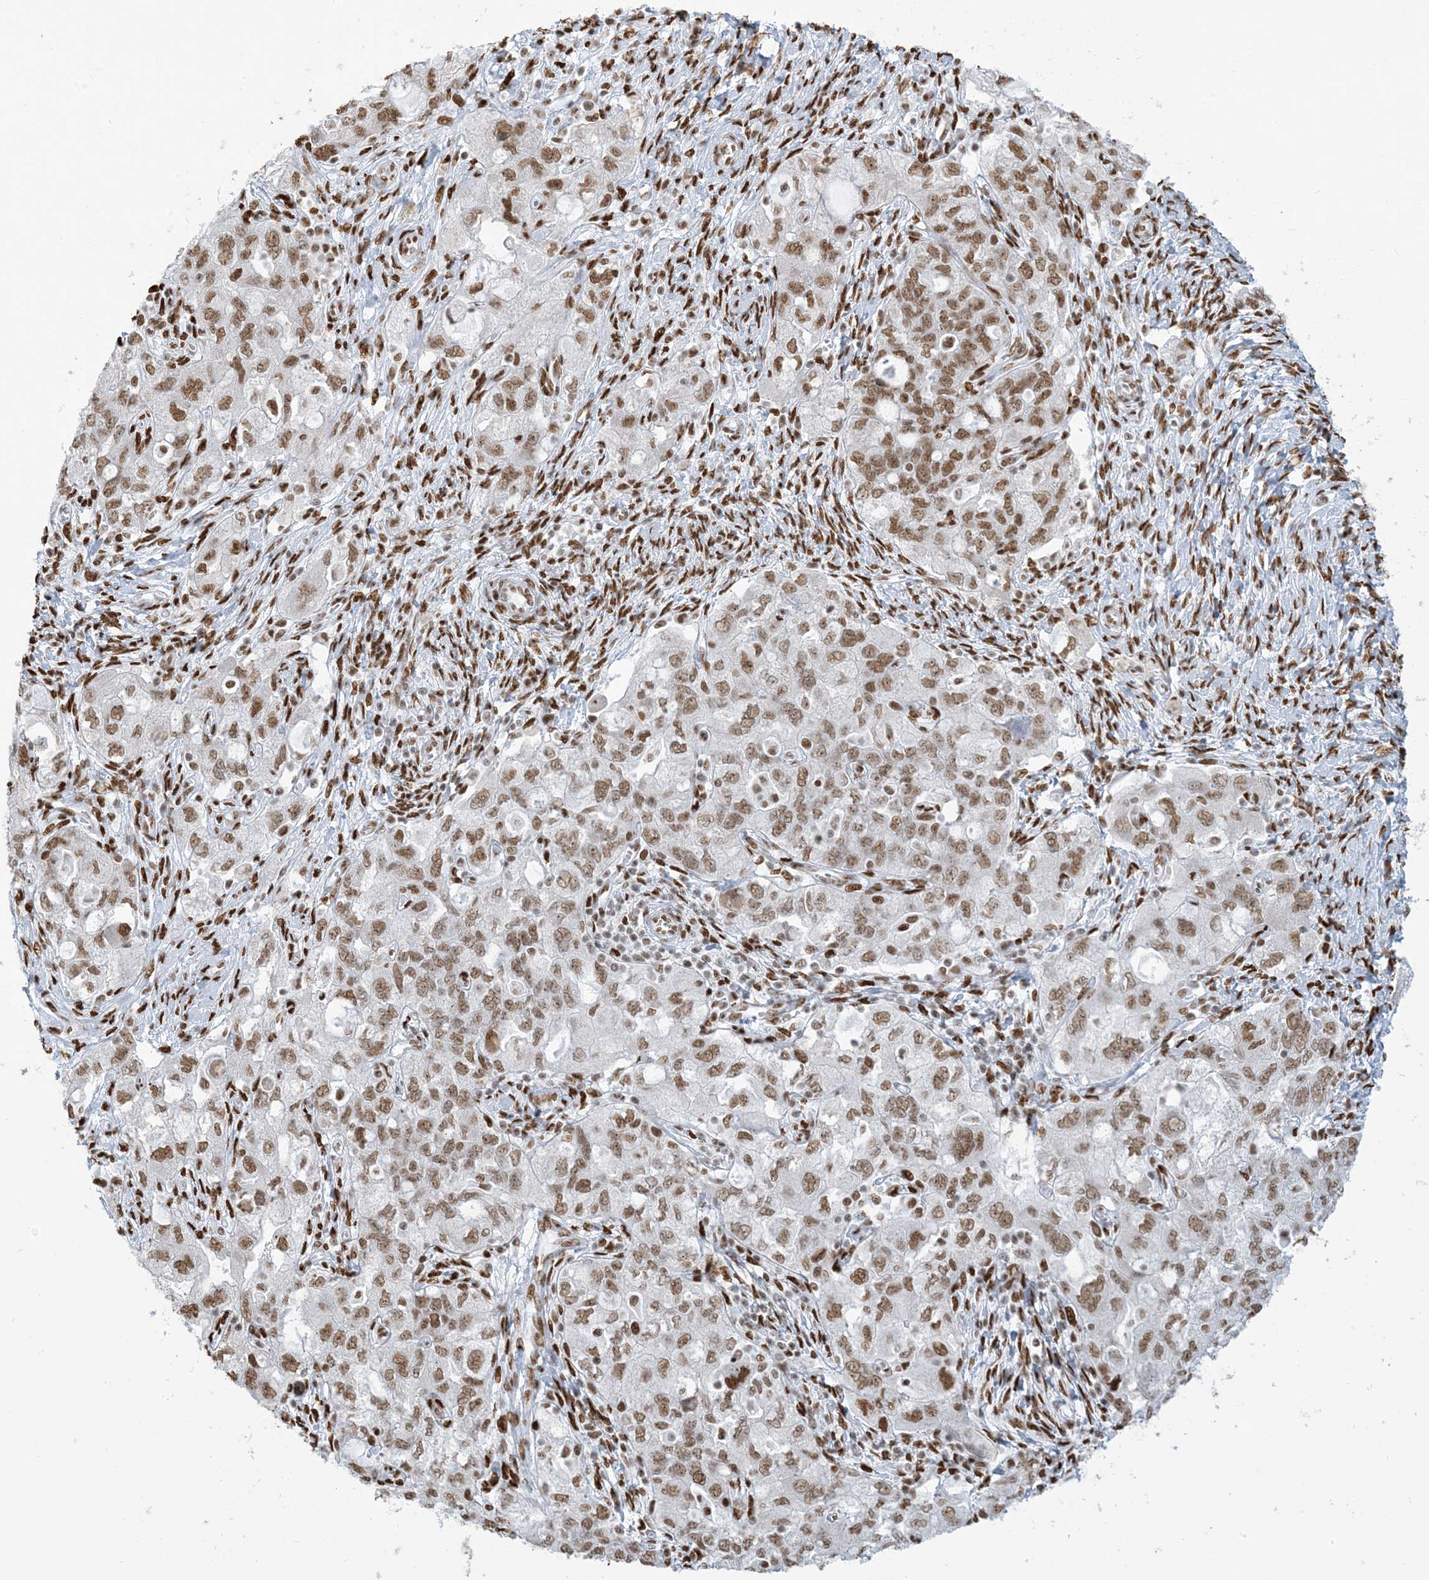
{"staining": {"intensity": "moderate", "quantity": ">75%", "location": "nuclear"}, "tissue": "ovarian cancer", "cell_type": "Tumor cells", "image_type": "cancer", "snomed": [{"axis": "morphology", "description": "Carcinoma, NOS"}, {"axis": "morphology", "description": "Cystadenocarcinoma, serous, NOS"}, {"axis": "topography", "description": "Ovary"}], "caption": "Immunohistochemistry (IHC) (DAB) staining of human serous cystadenocarcinoma (ovarian) exhibits moderate nuclear protein expression in about >75% of tumor cells.", "gene": "STAG1", "patient": {"sex": "female", "age": 69}}